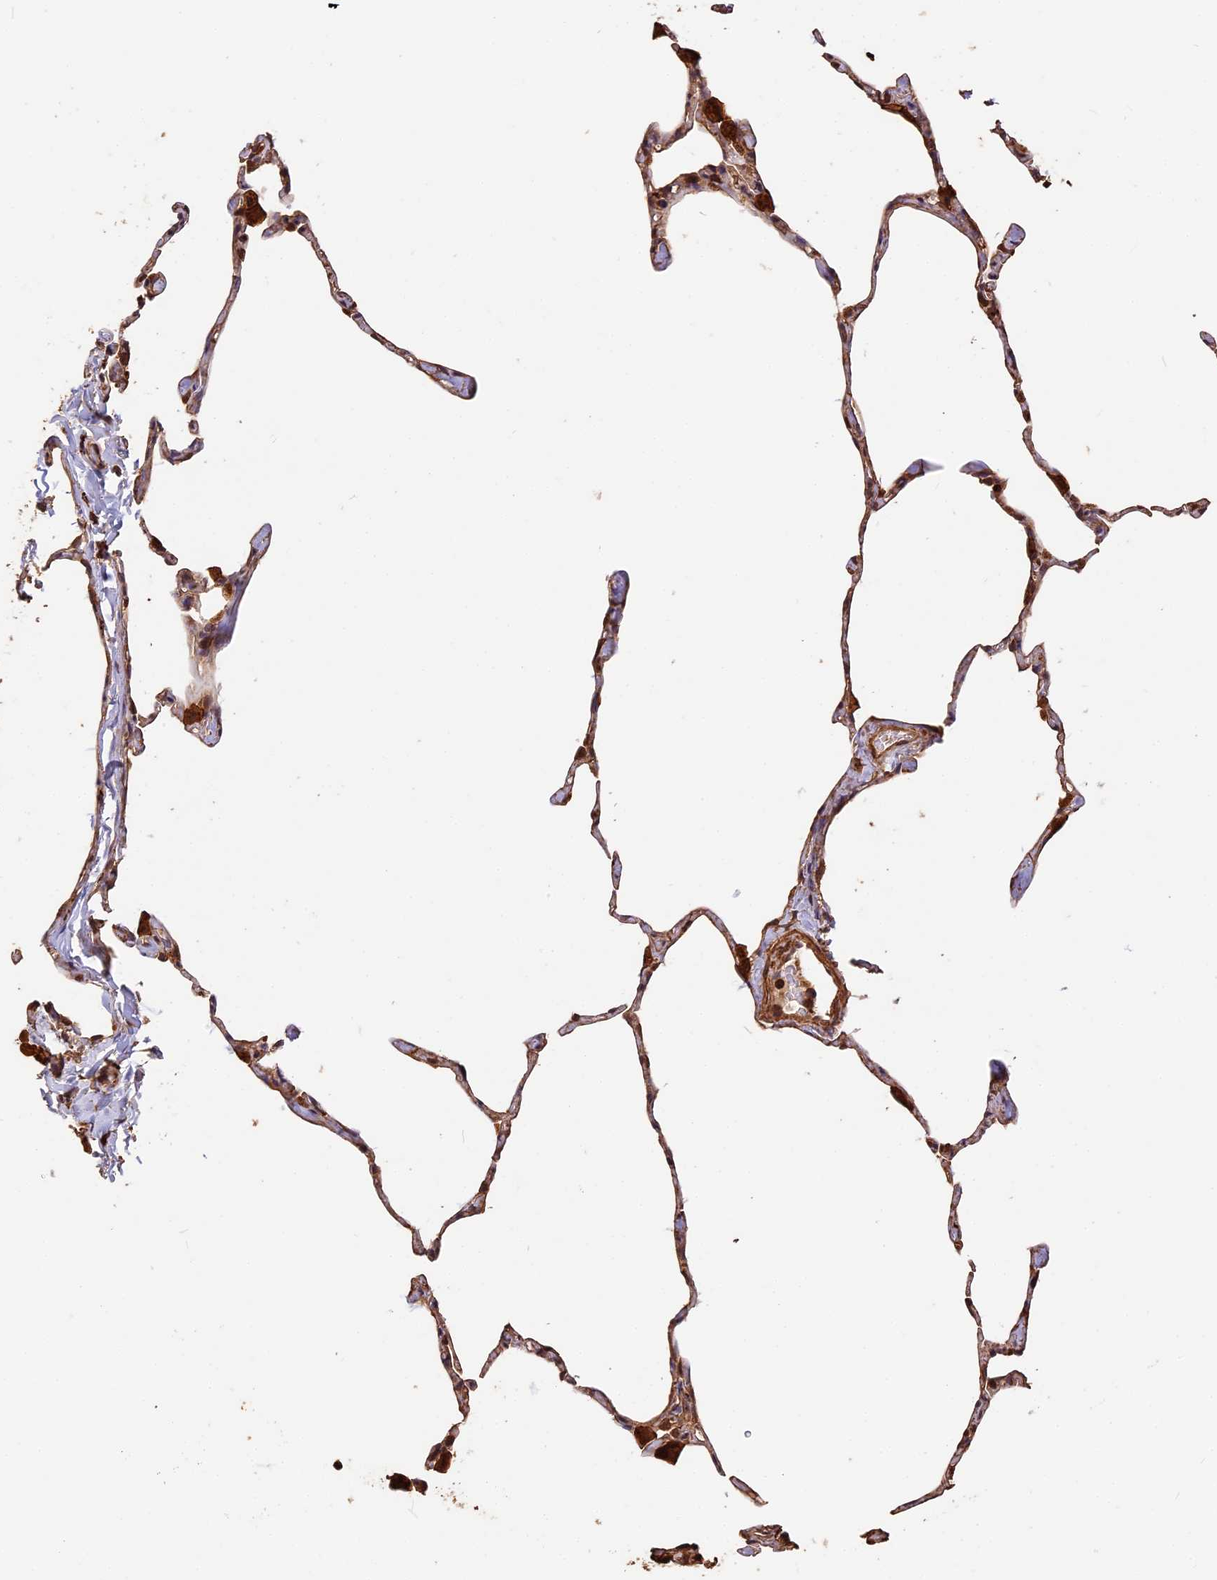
{"staining": {"intensity": "moderate", "quantity": ">75%", "location": "cytoplasmic/membranous"}, "tissue": "lung", "cell_type": "Alveolar cells", "image_type": "normal", "snomed": [{"axis": "morphology", "description": "Normal tissue, NOS"}, {"axis": "topography", "description": "Lung"}], "caption": "Alveolar cells display moderate cytoplasmic/membranous positivity in approximately >75% of cells in normal lung.", "gene": "MMP15", "patient": {"sex": "male", "age": 65}}